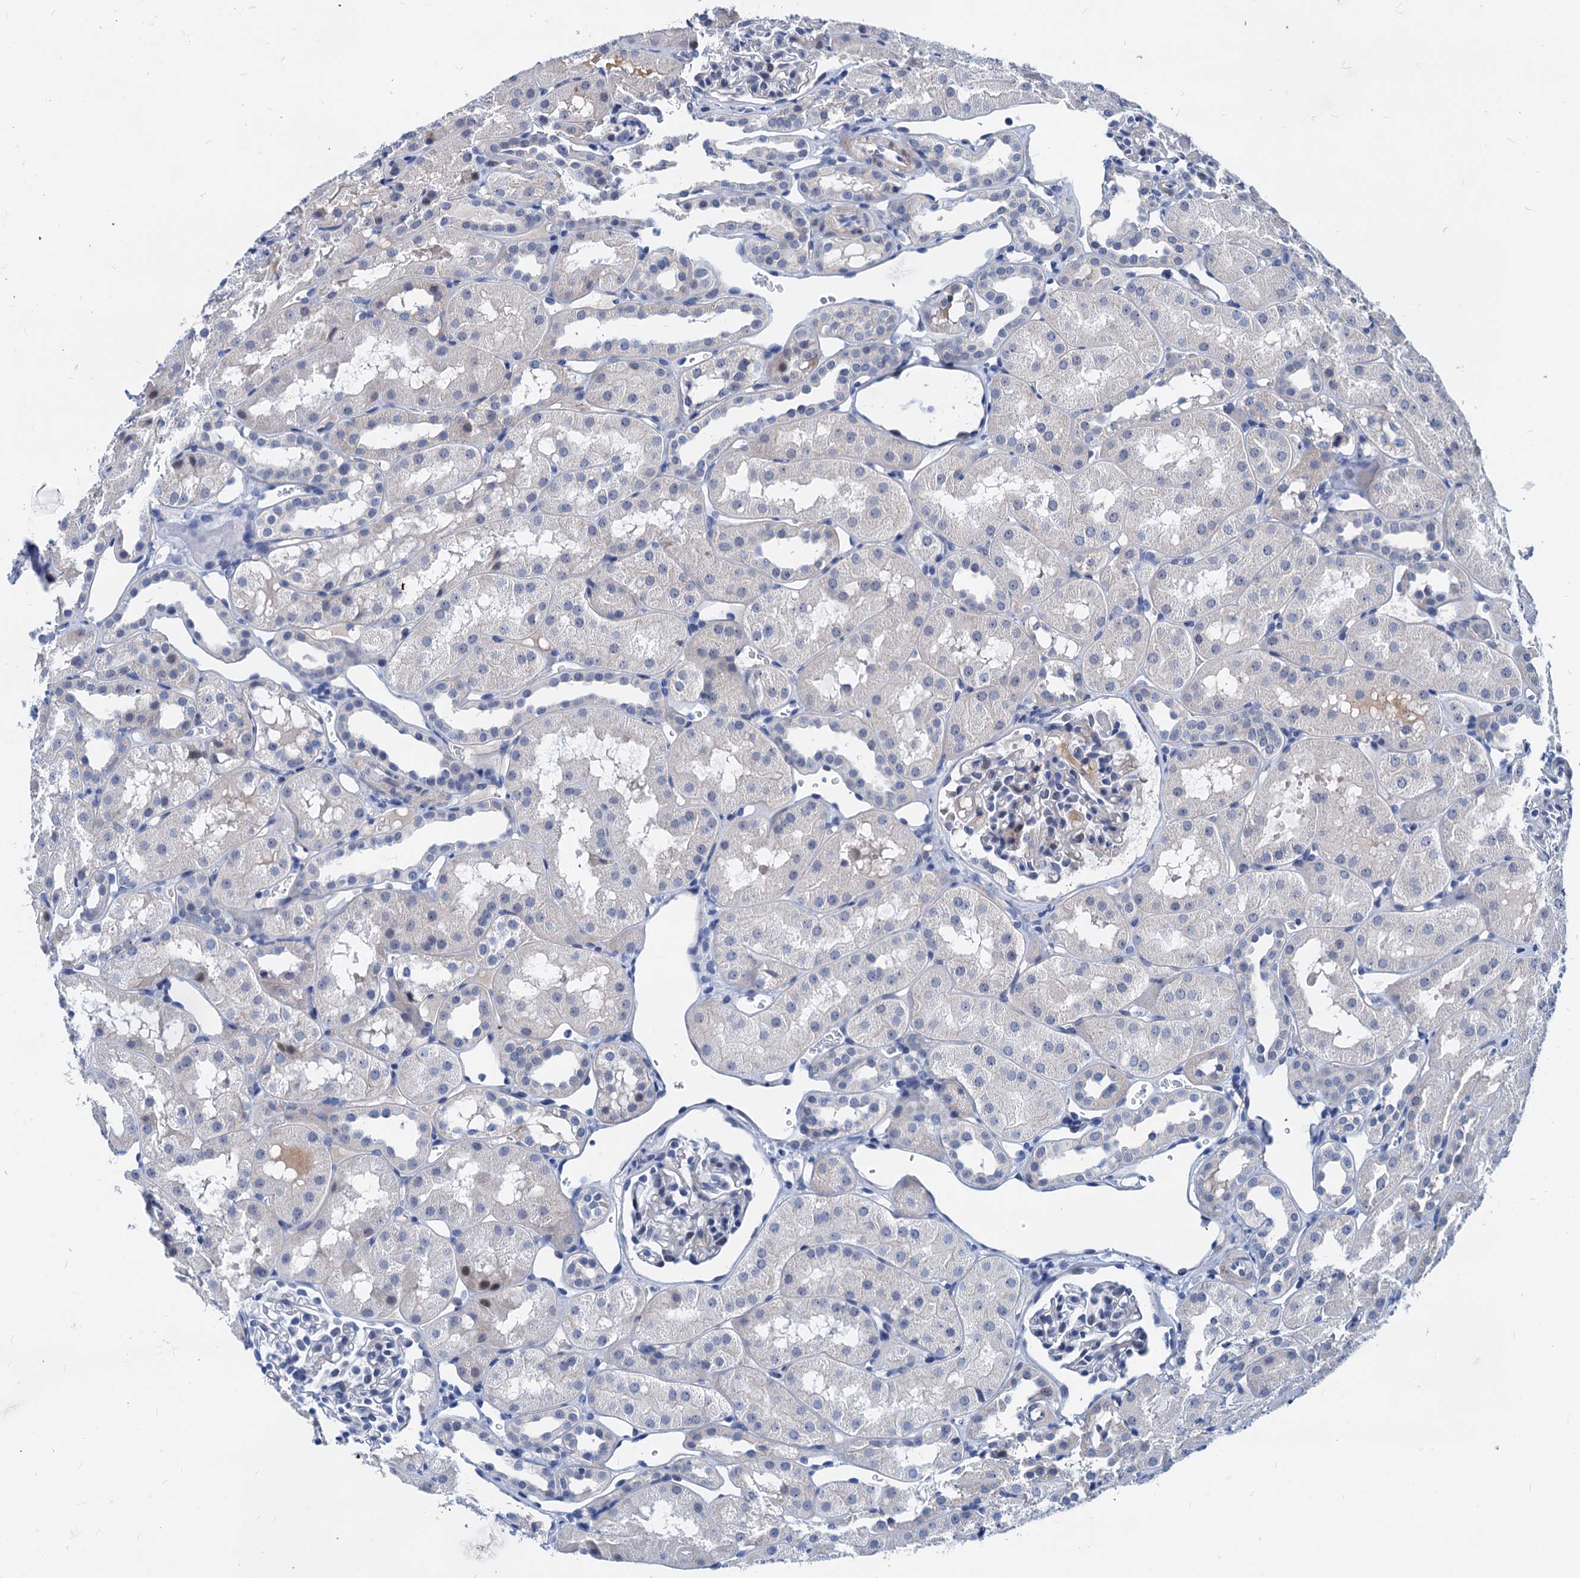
{"staining": {"intensity": "negative", "quantity": "none", "location": "none"}, "tissue": "kidney", "cell_type": "Cells in glomeruli", "image_type": "normal", "snomed": [{"axis": "morphology", "description": "Normal tissue, NOS"}, {"axis": "topography", "description": "Kidney"}, {"axis": "topography", "description": "Urinary bladder"}], "caption": "A high-resolution photomicrograph shows IHC staining of benign kidney, which reveals no significant expression in cells in glomeruli.", "gene": "HSF2", "patient": {"sex": "male", "age": 16}}